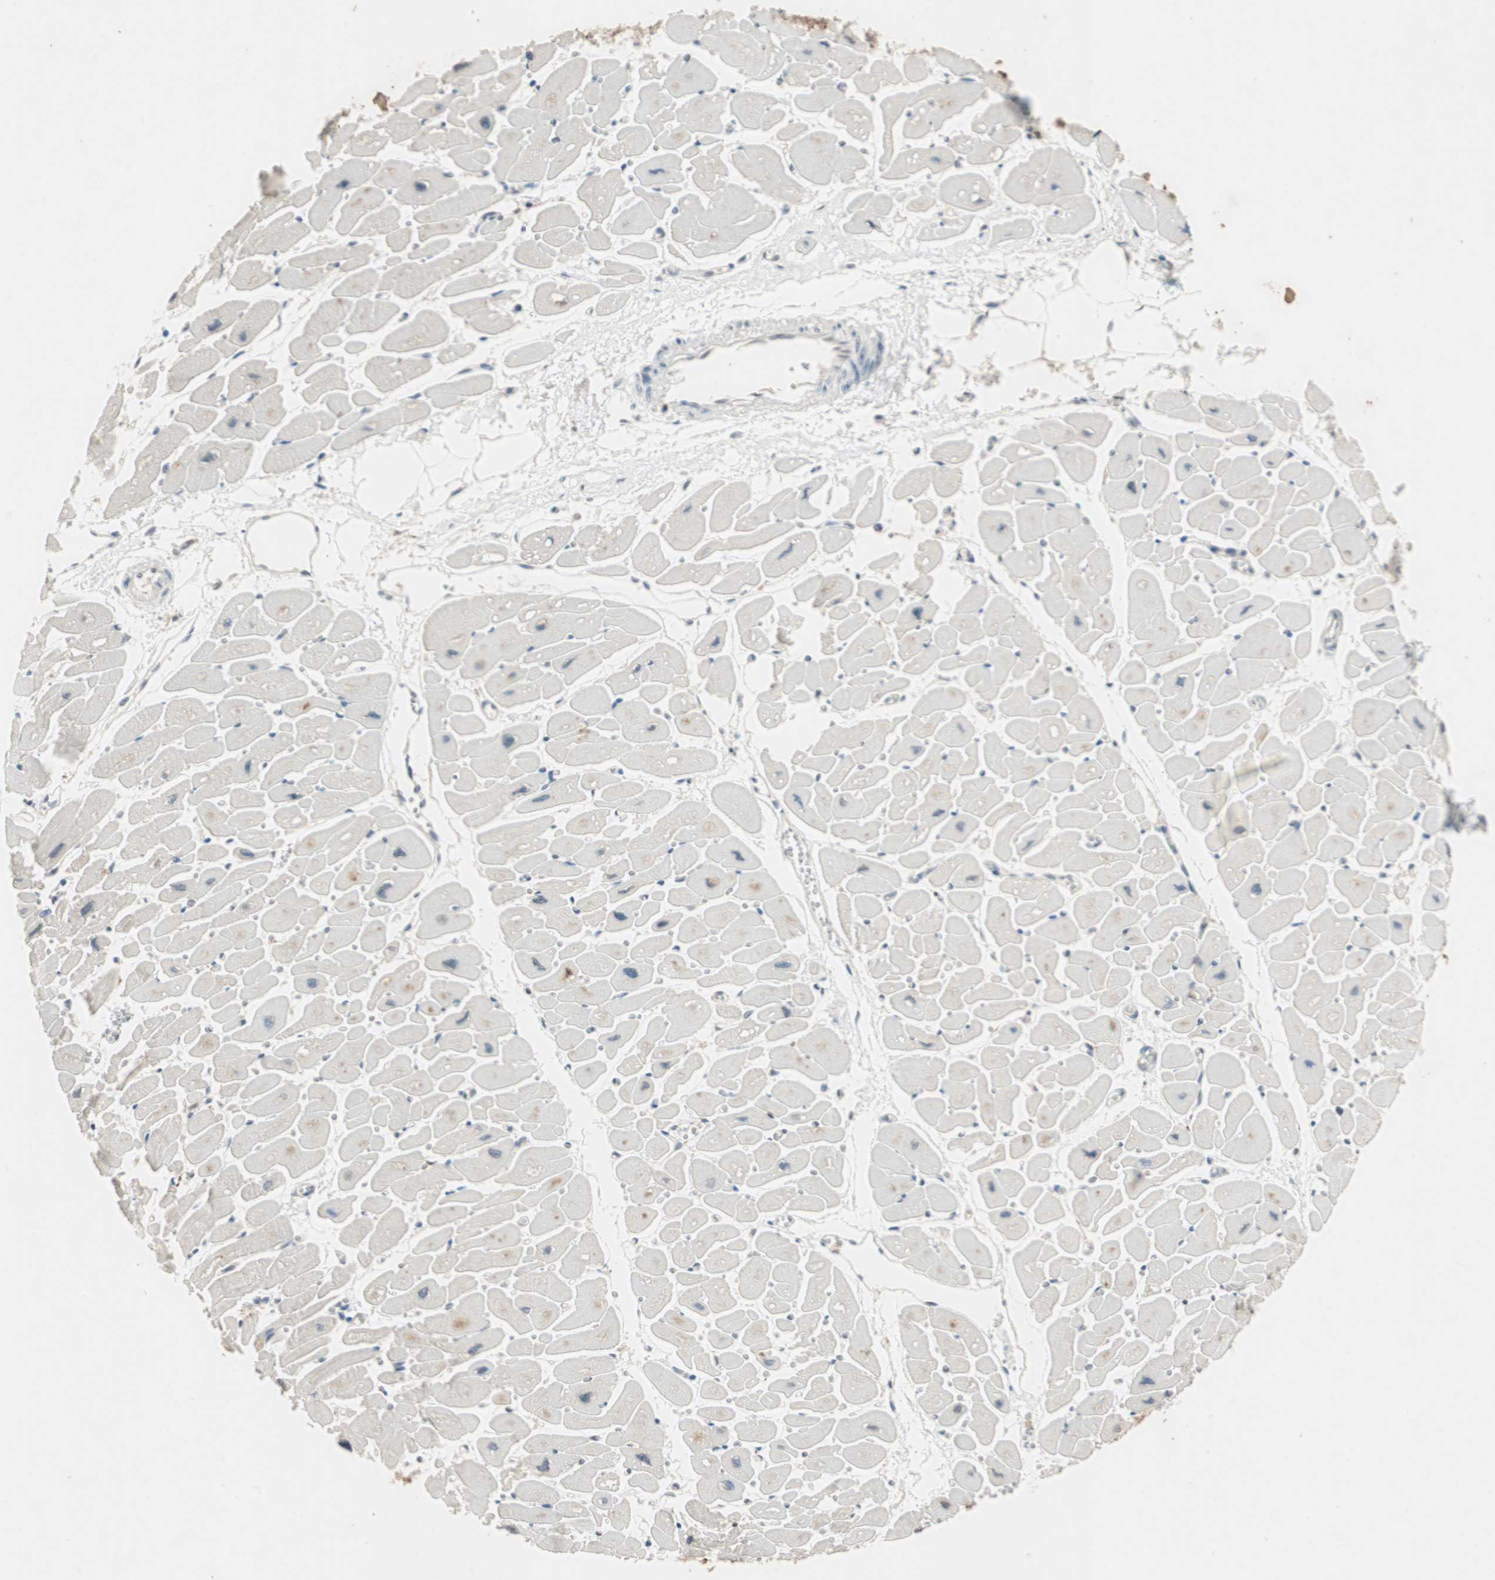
{"staining": {"intensity": "weak", "quantity": "25%-75%", "location": "cytoplasmic/membranous"}, "tissue": "heart muscle", "cell_type": "Cardiomyocytes", "image_type": "normal", "snomed": [{"axis": "morphology", "description": "Normal tissue, NOS"}, {"axis": "topography", "description": "Heart"}], "caption": "Immunohistochemistry (DAB (3,3'-diaminobenzidine)) staining of benign human heart muscle exhibits weak cytoplasmic/membranous protein positivity in approximately 25%-75% of cardiomyocytes. (Stains: DAB (3,3'-diaminobenzidine) in brown, nuclei in blue, Microscopy: brightfield microscopy at high magnification).", "gene": "SERPINB5", "patient": {"sex": "female", "age": 54}}